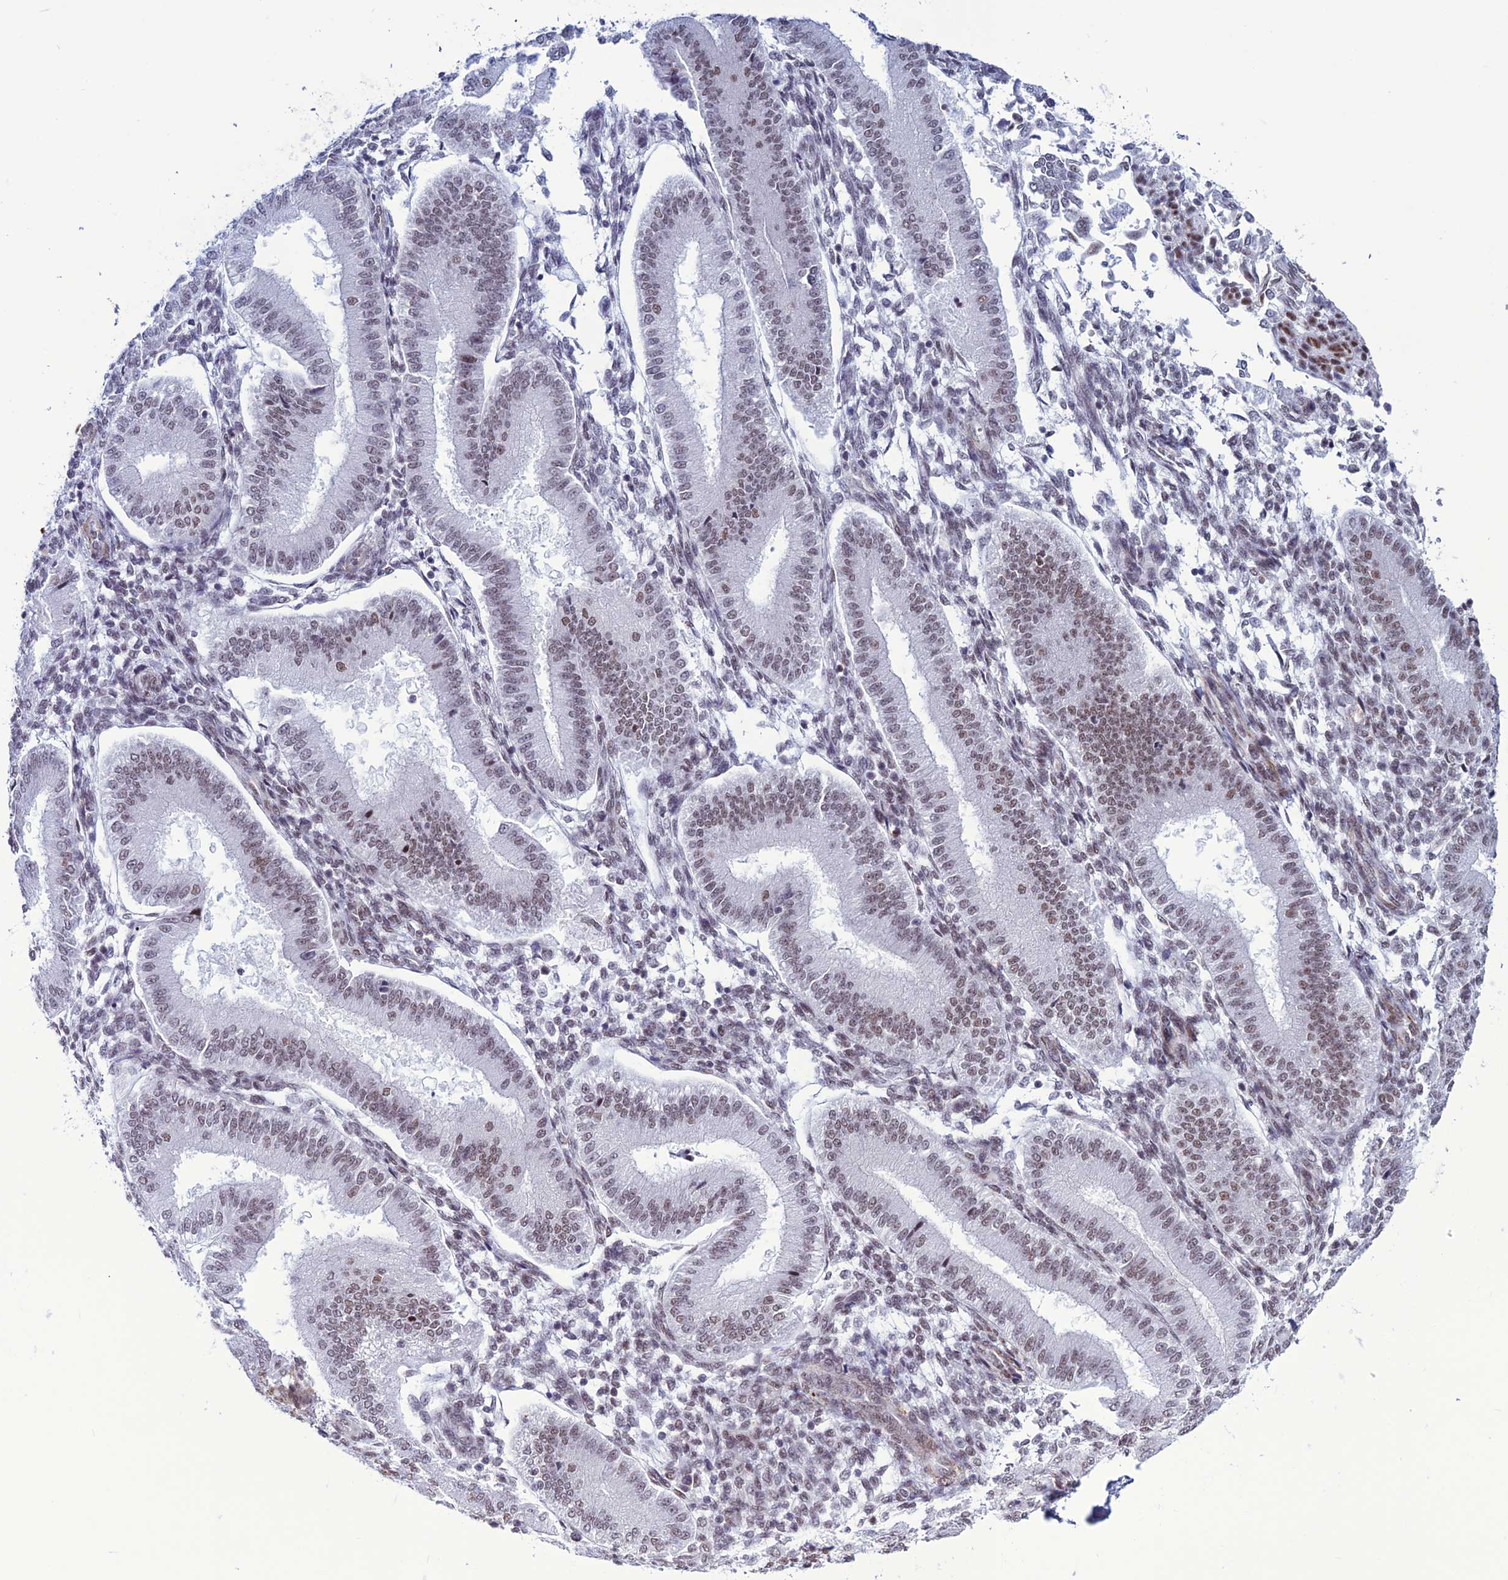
{"staining": {"intensity": "moderate", "quantity": "<25%", "location": "nuclear"}, "tissue": "endometrium", "cell_type": "Cells in endometrial stroma", "image_type": "normal", "snomed": [{"axis": "morphology", "description": "Normal tissue, NOS"}, {"axis": "topography", "description": "Endometrium"}], "caption": "This histopathology image displays immunohistochemistry (IHC) staining of normal human endometrium, with low moderate nuclear expression in approximately <25% of cells in endometrial stroma.", "gene": "U2AF1", "patient": {"sex": "female", "age": 39}}